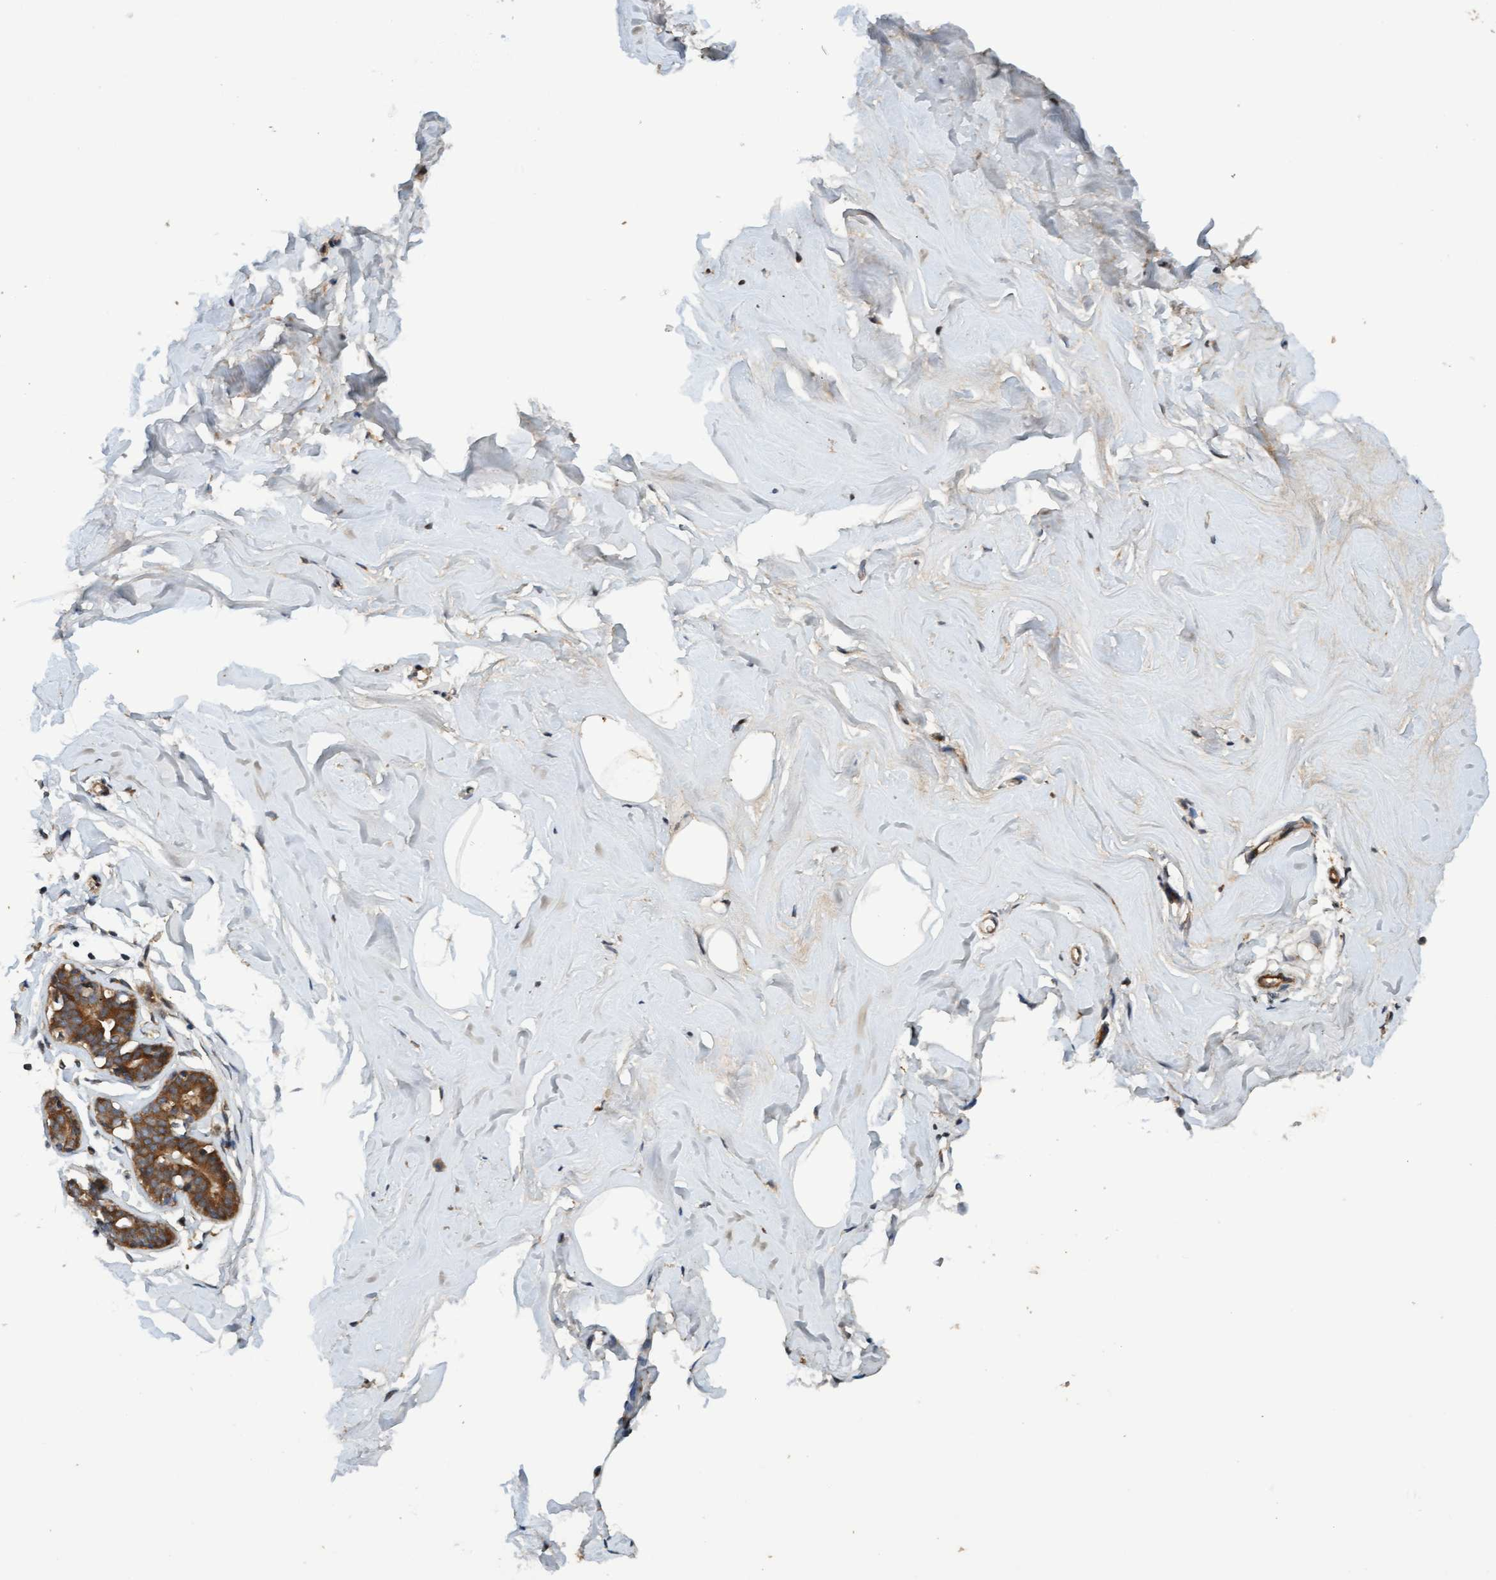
{"staining": {"intensity": "moderate", "quantity": ">75%", "location": "cytoplasmic/membranous"}, "tissue": "adipose tissue", "cell_type": "Adipocytes", "image_type": "normal", "snomed": [{"axis": "morphology", "description": "Normal tissue, NOS"}, {"axis": "morphology", "description": "Fibrosis, NOS"}, {"axis": "topography", "description": "Breast"}, {"axis": "topography", "description": "Adipose tissue"}], "caption": "IHC micrograph of unremarkable human adipose tissue stained for a protein (brown), which displays medium levels of moderate cytoplasmic/membranous positivity in about >75% of adipocytes.", "gene": "MLXIP", "patient": {"sex": "female", "age": 39}}